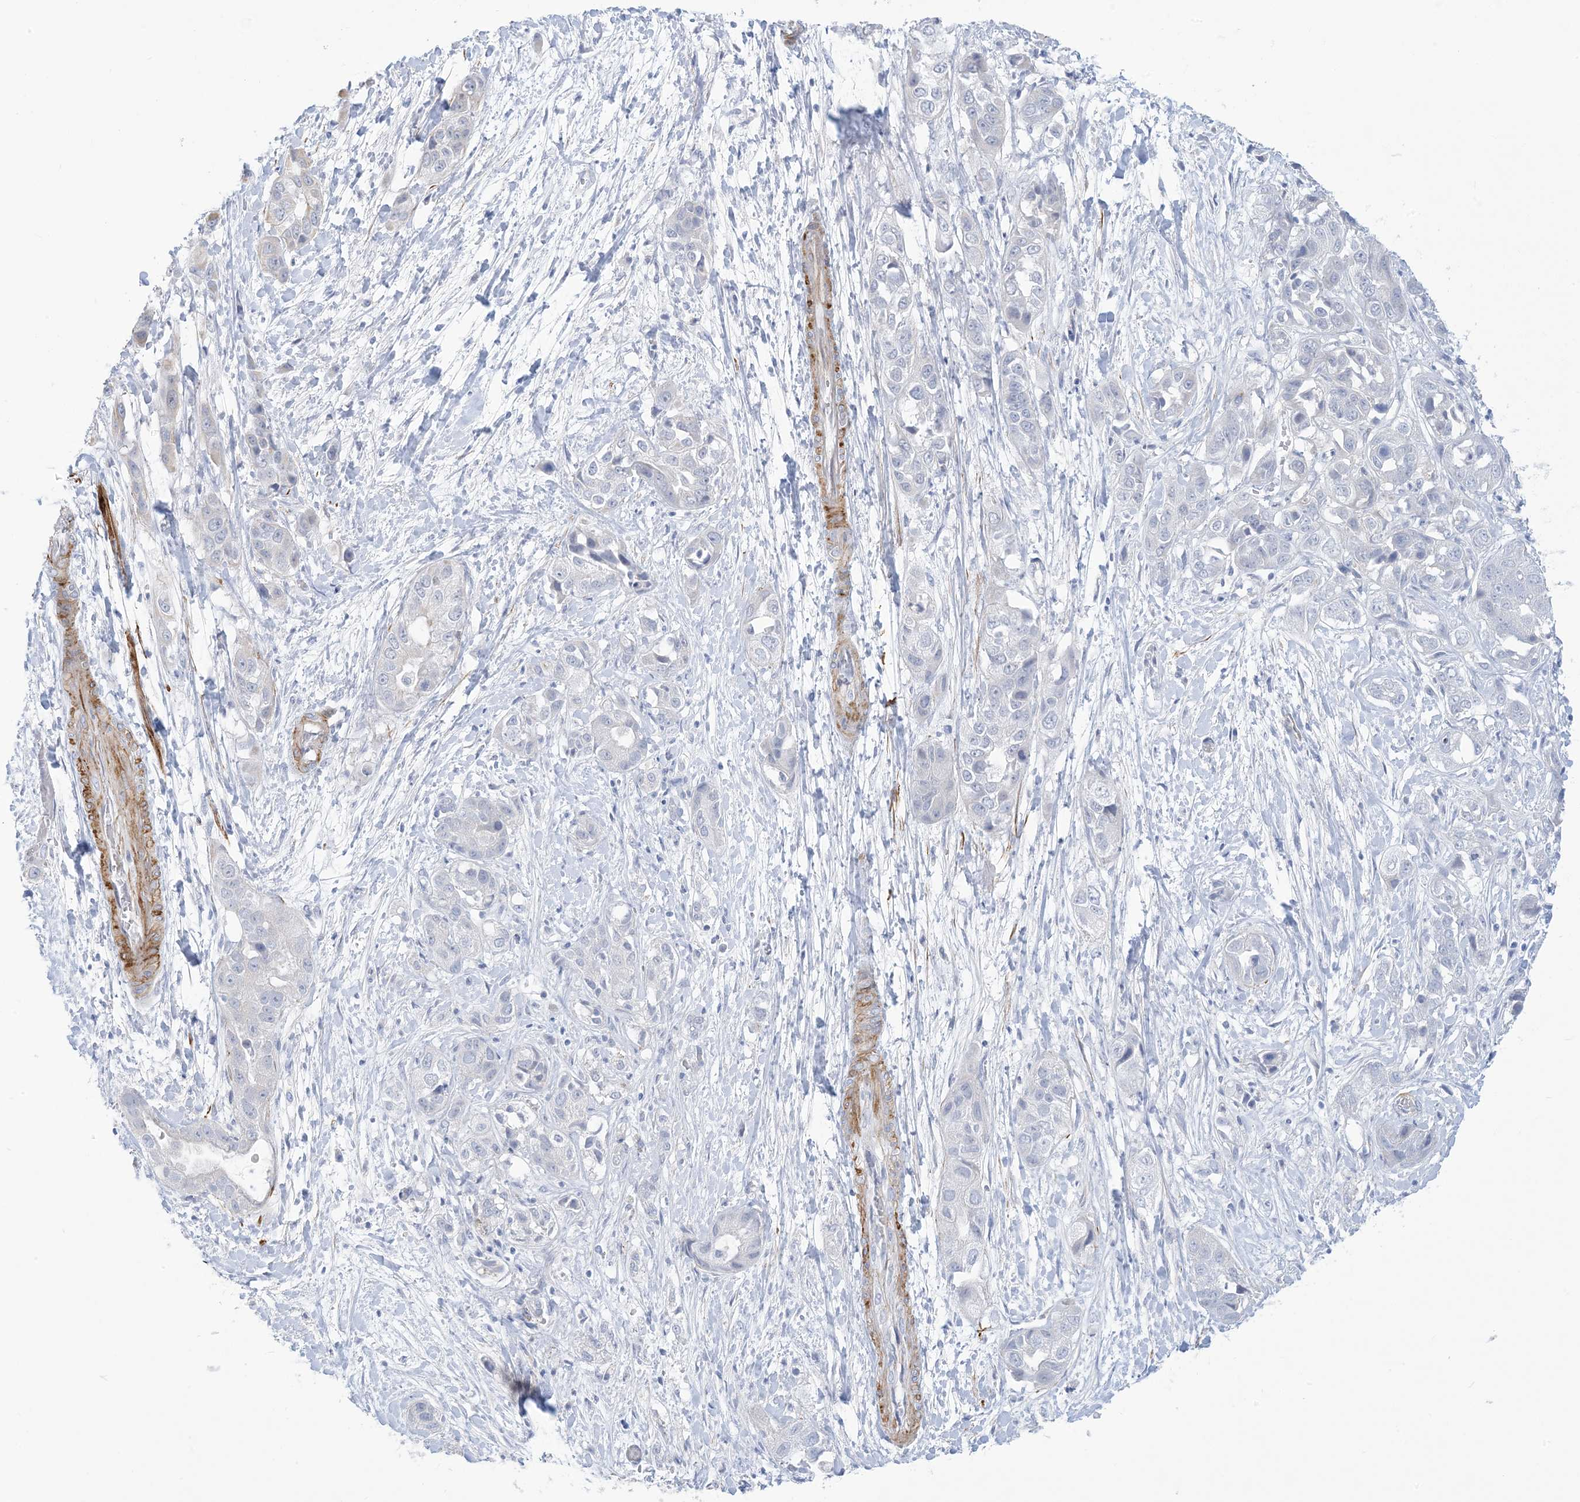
{"staining": {"intensity": "negative", "quantity": "none", "location": "none"}, "tissue": "liver cancer", "cell_type": "Tumor cells", "image_type": "cancer", "snomed": [{"axis": "morphology", "description": "Cholangiocarcinoma"}, {"axis": "topography", "description": "Liver"}], "caption": "This is a micrograph of IHC staining of liver cholangiocarcinoma, which shows no positivity in tumor cells.", "gene": "MARS2", "patient": {"sex": "female", "age": 52}}